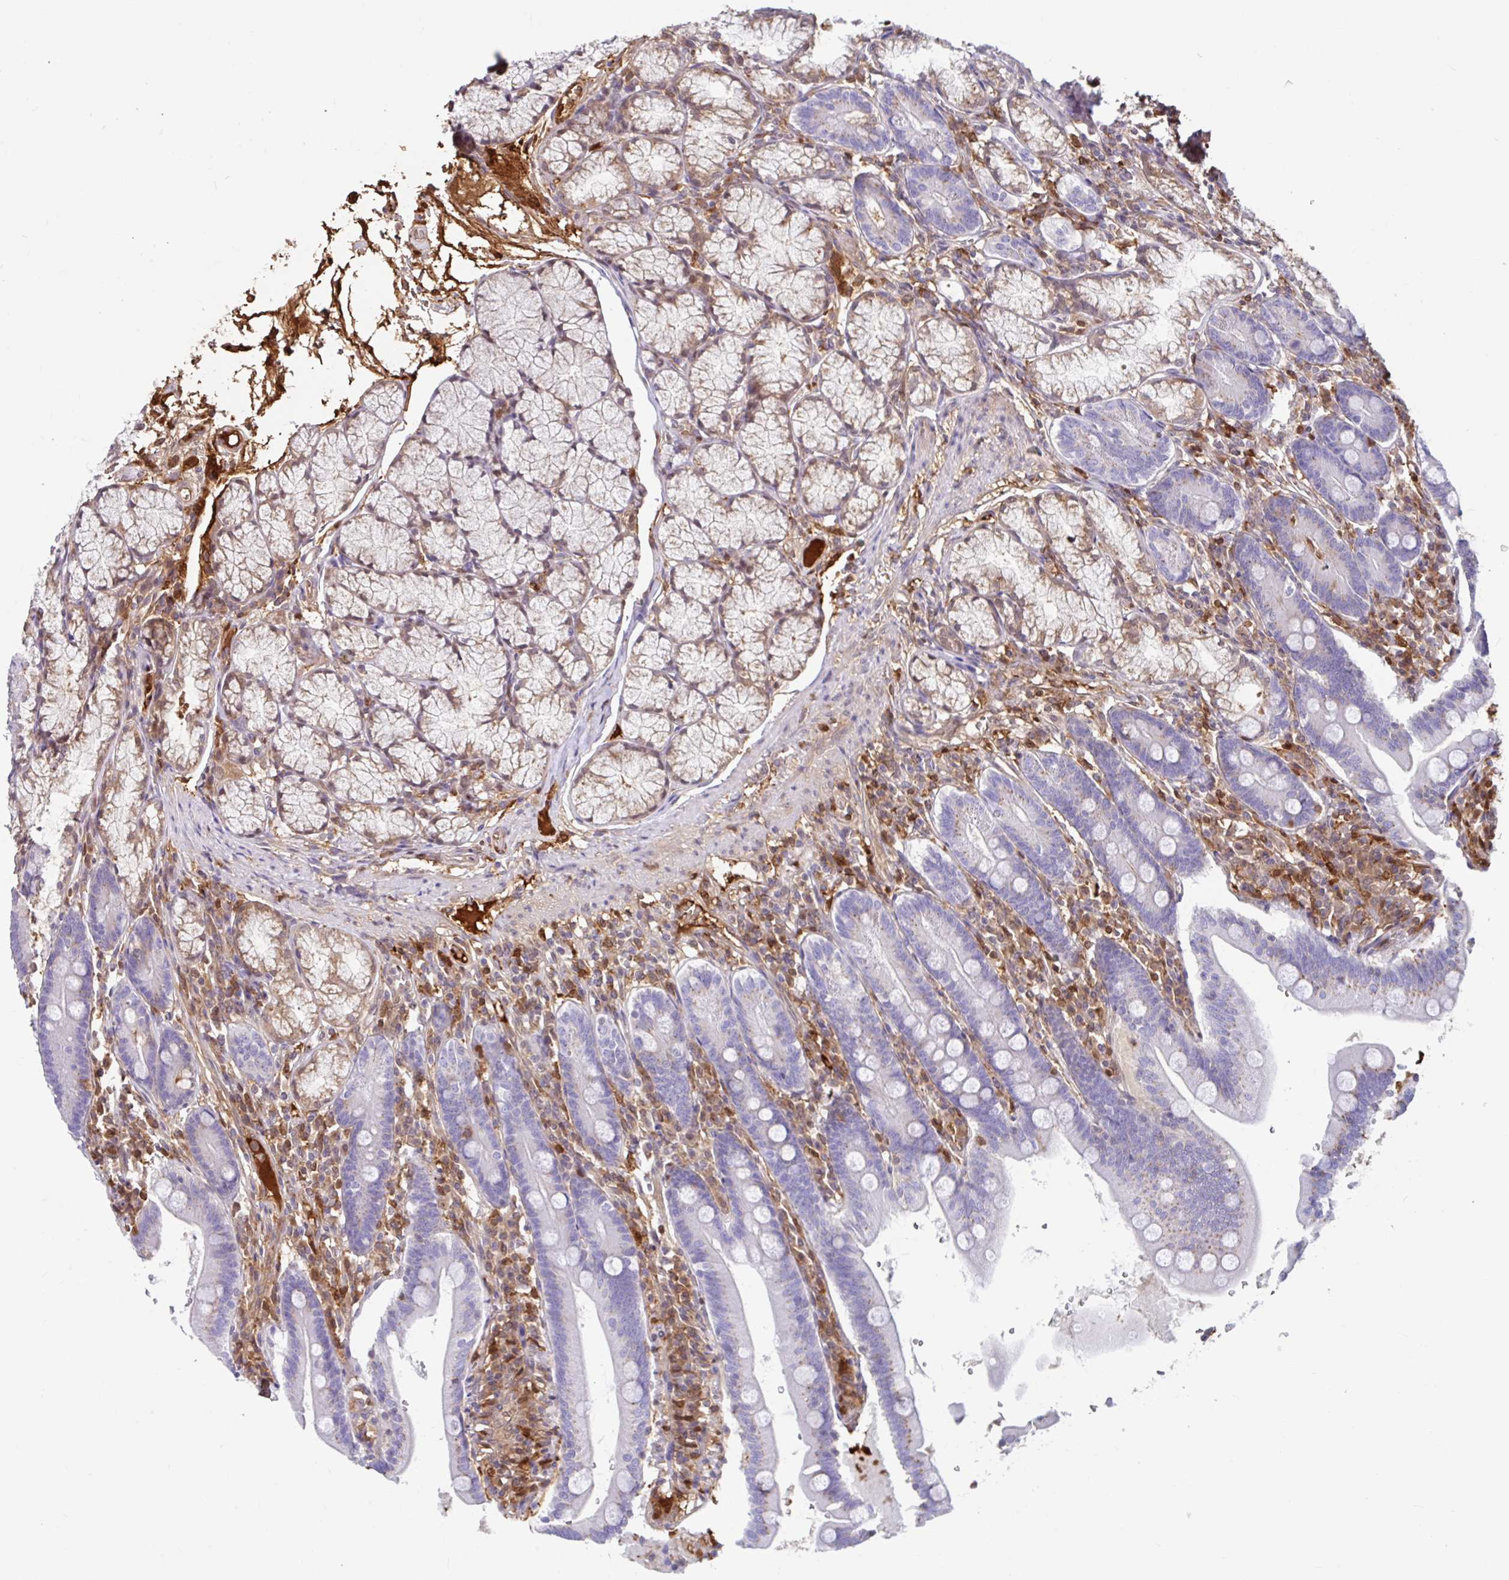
{"staining": {"intensity": "moderate", "quantity": "25%-75%", "location": "cytoplasmic/membranous"}, "tissue": "duodenum", "cell_type": "Glandular cells", "image_type": "normal", "snomed": [{"axis": "morphology", "description": "Normal tissue, NOS"}, {"axis": "topography", "description": "Duodenum"}], "caption": "Protein staining demonstrates moderate cytoplasmic/membranous positivity in approximately 25%-75% of glandular cells in unremarkable duodenum. Immunohistochemistry stains the protein of interest in brown and the nuclei are stained blue.", "gene": "BLVRA", "patient": {"sex": "female", "age": 67}}